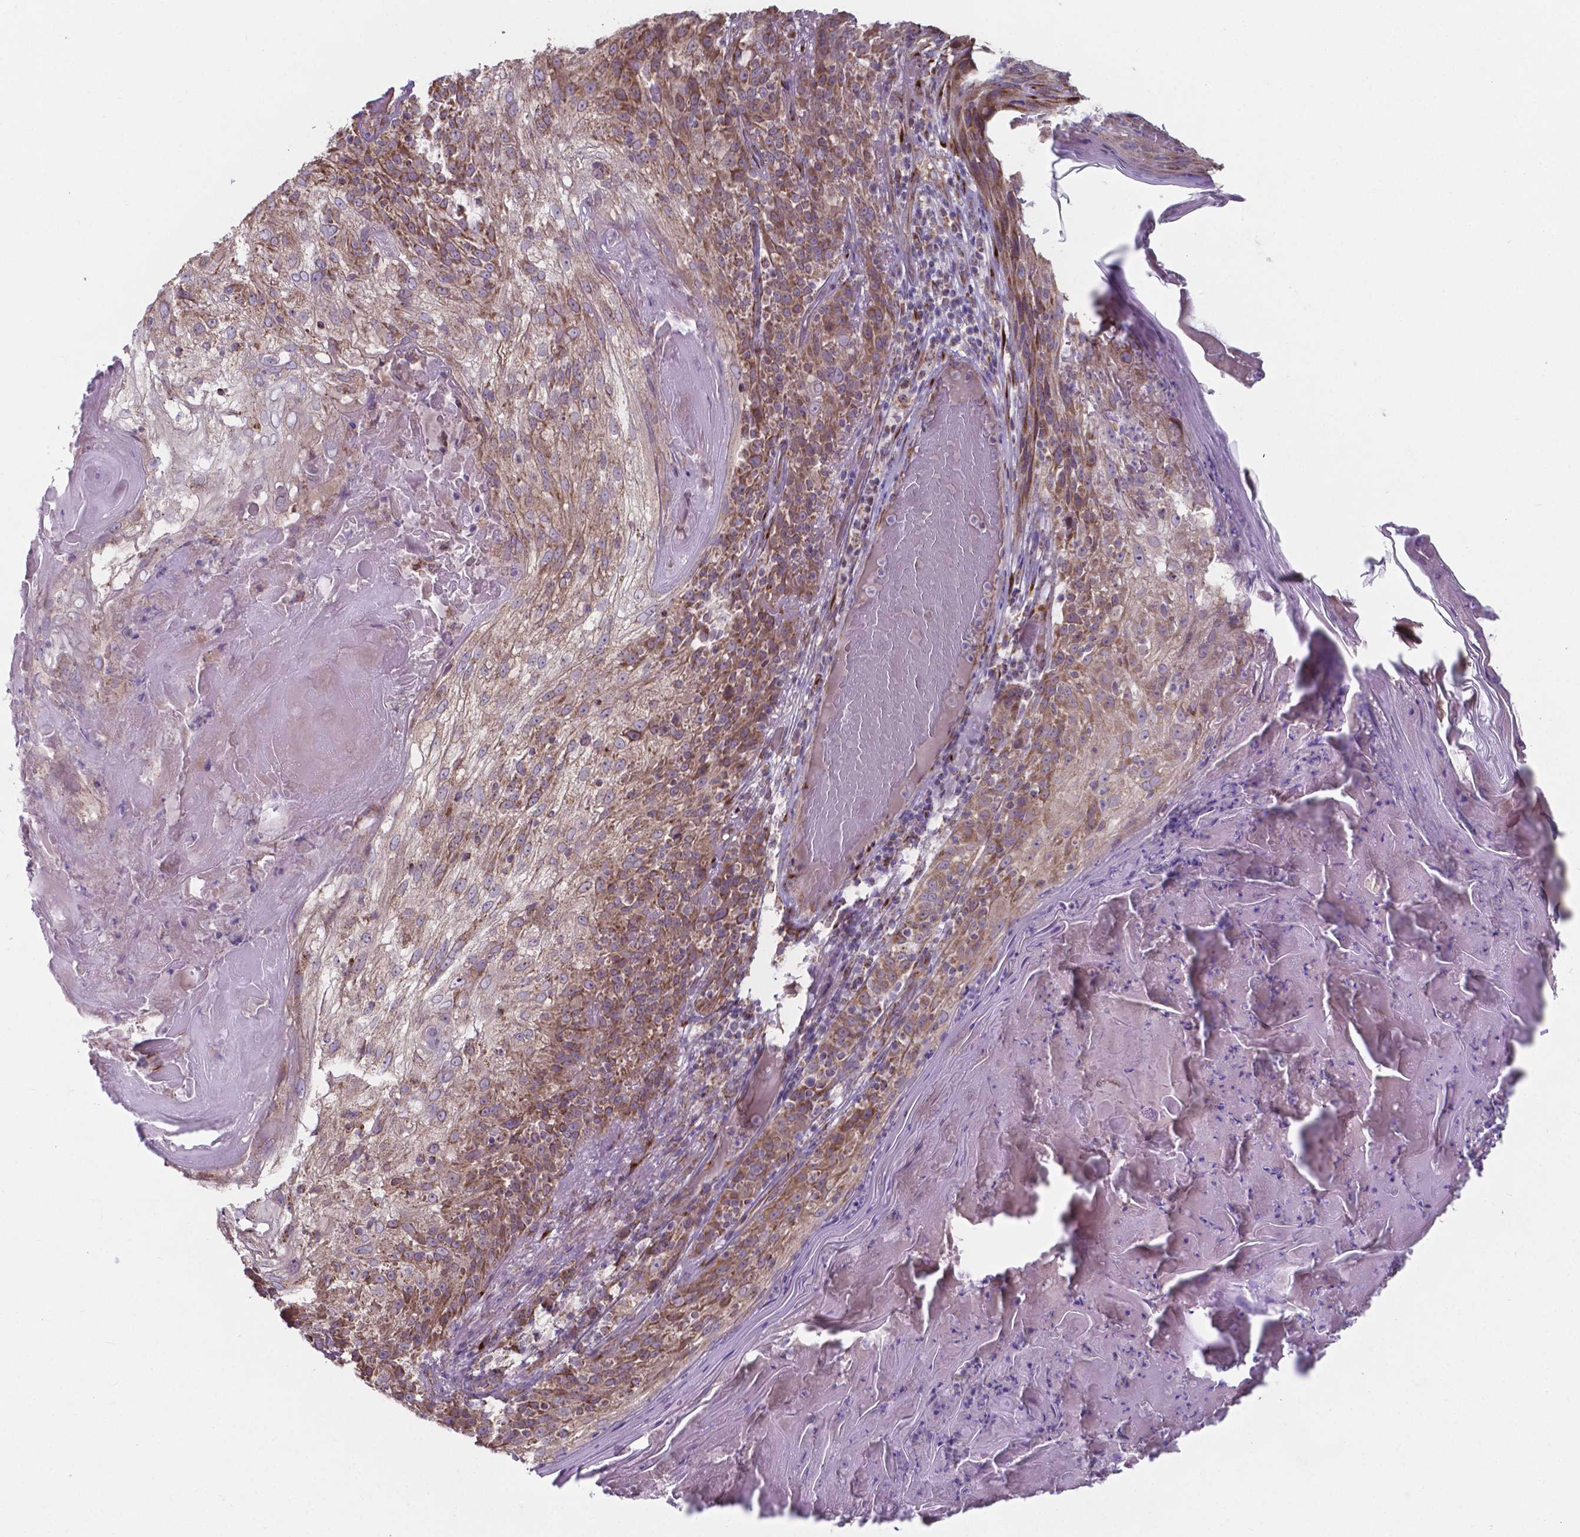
{"staining": {"intensity": "moderate", "quantity": ">75%", "location": "cytoplasmic/membranous"}, "tissue": "skin cancer", "cell_type": "Tumor cells", "image_type": "cancer", "snomed": [{"axis": "morphology", "description": "Normal tissue, NOS"}, {"axis": "morphology", "description": "Squamous cell carcinoma, NOS"}, {"axis": "topography", "description": "Skin"}], "caption": "The micrograph displays staining of skin cancer, revealing moderate cytoplasmic/membranous protein positivity (brown color) within tumor cells. The staining is performed using DAB brown chromogen to label protein expression. The nuclei are counter-stained blue using hematoxylin.", "gene": "FAM114A1", "patient": {"sex": "female", "age": 83}}